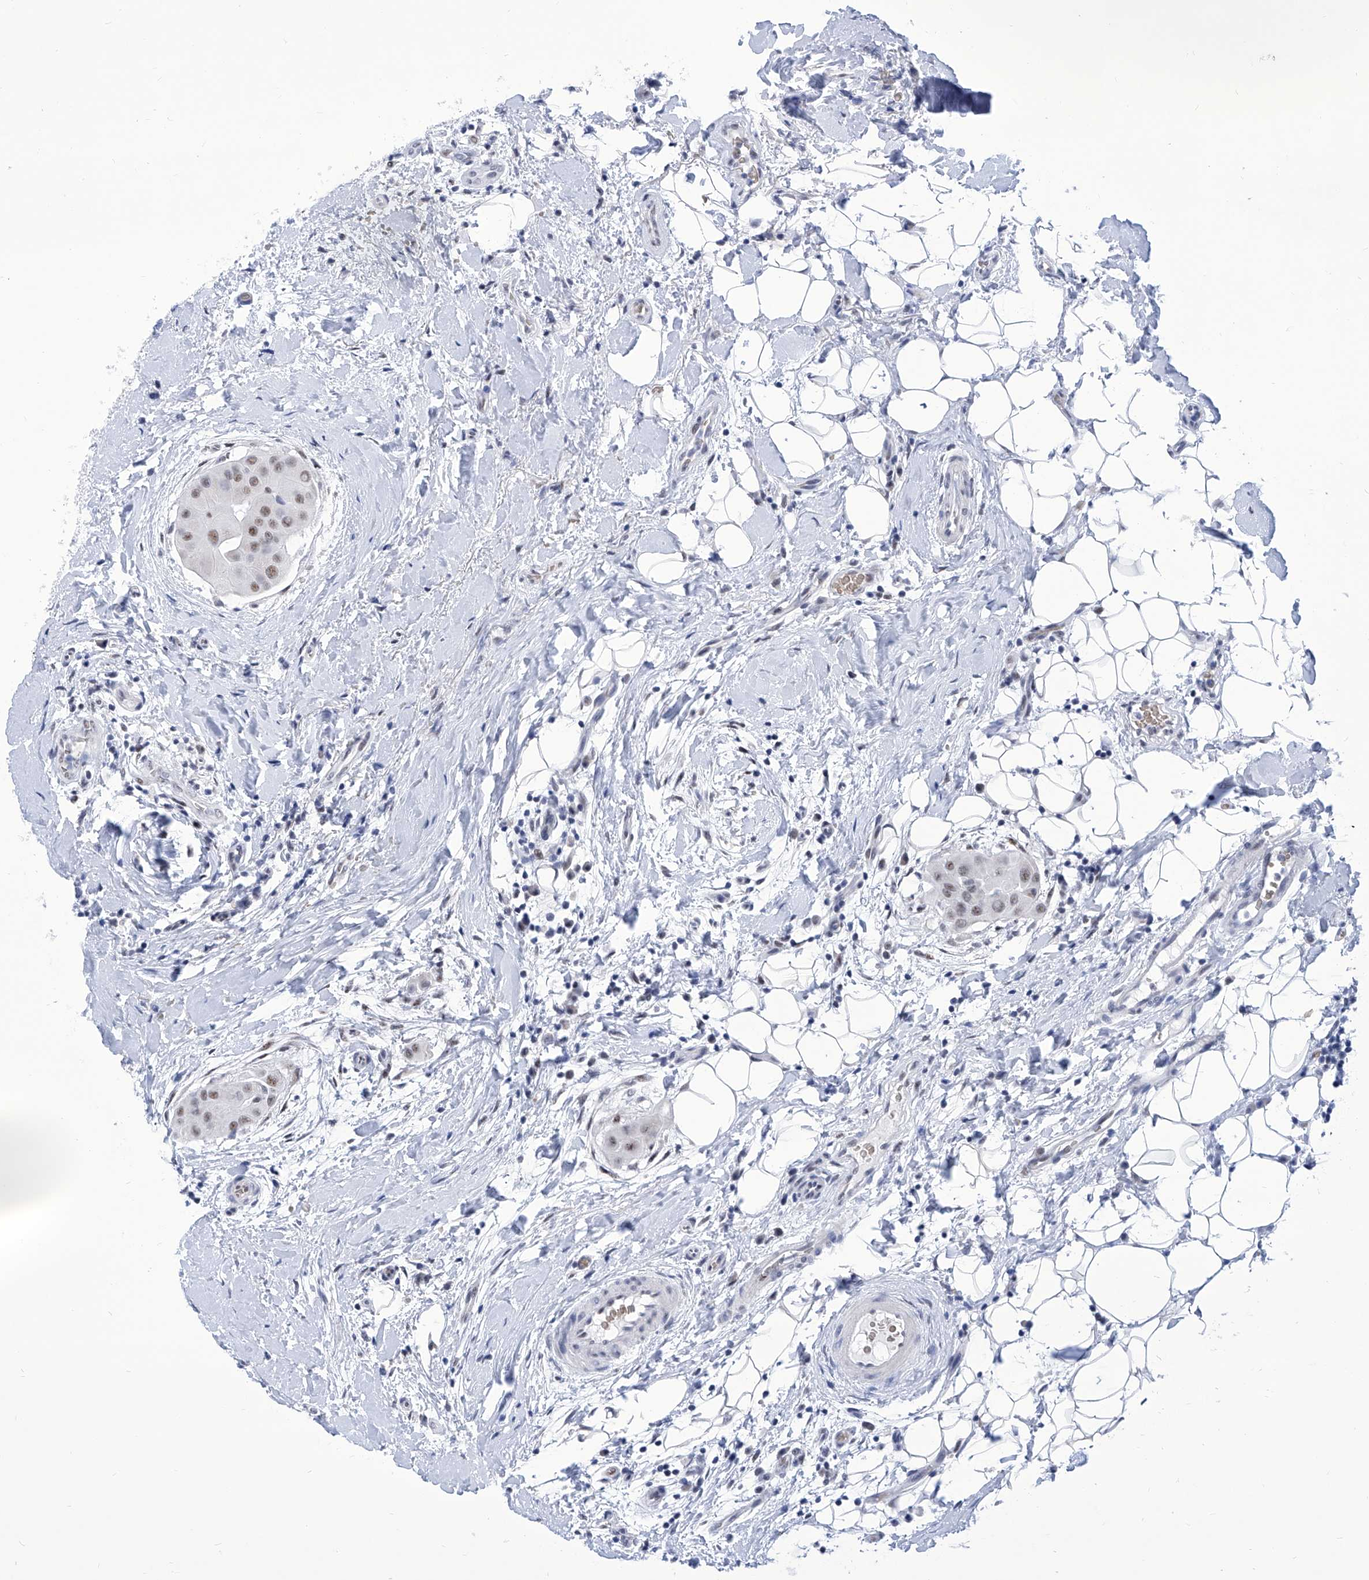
{"staining": {"intensity": "weak", "quantity": "25%-75%", "location": "nuclear"}, "tissue": "thyroid cancer", "cell_type": "Tumor cells", "image_type": "cancer", "snomed": [{"axis": "morphology", "description": "Papillary adenocarcinoma, NOS"}, {"axis": "topography", "description": "Thyroid gland"}], "caption": "Papillary adenocarcinoma (thyroid) was stained to show a protein in brown. There is low levels of weak nuclear positivity in about 25%-75% of tumor cells.", "gene": "SART1", "patient": {"sex": "male", "age": 33}}